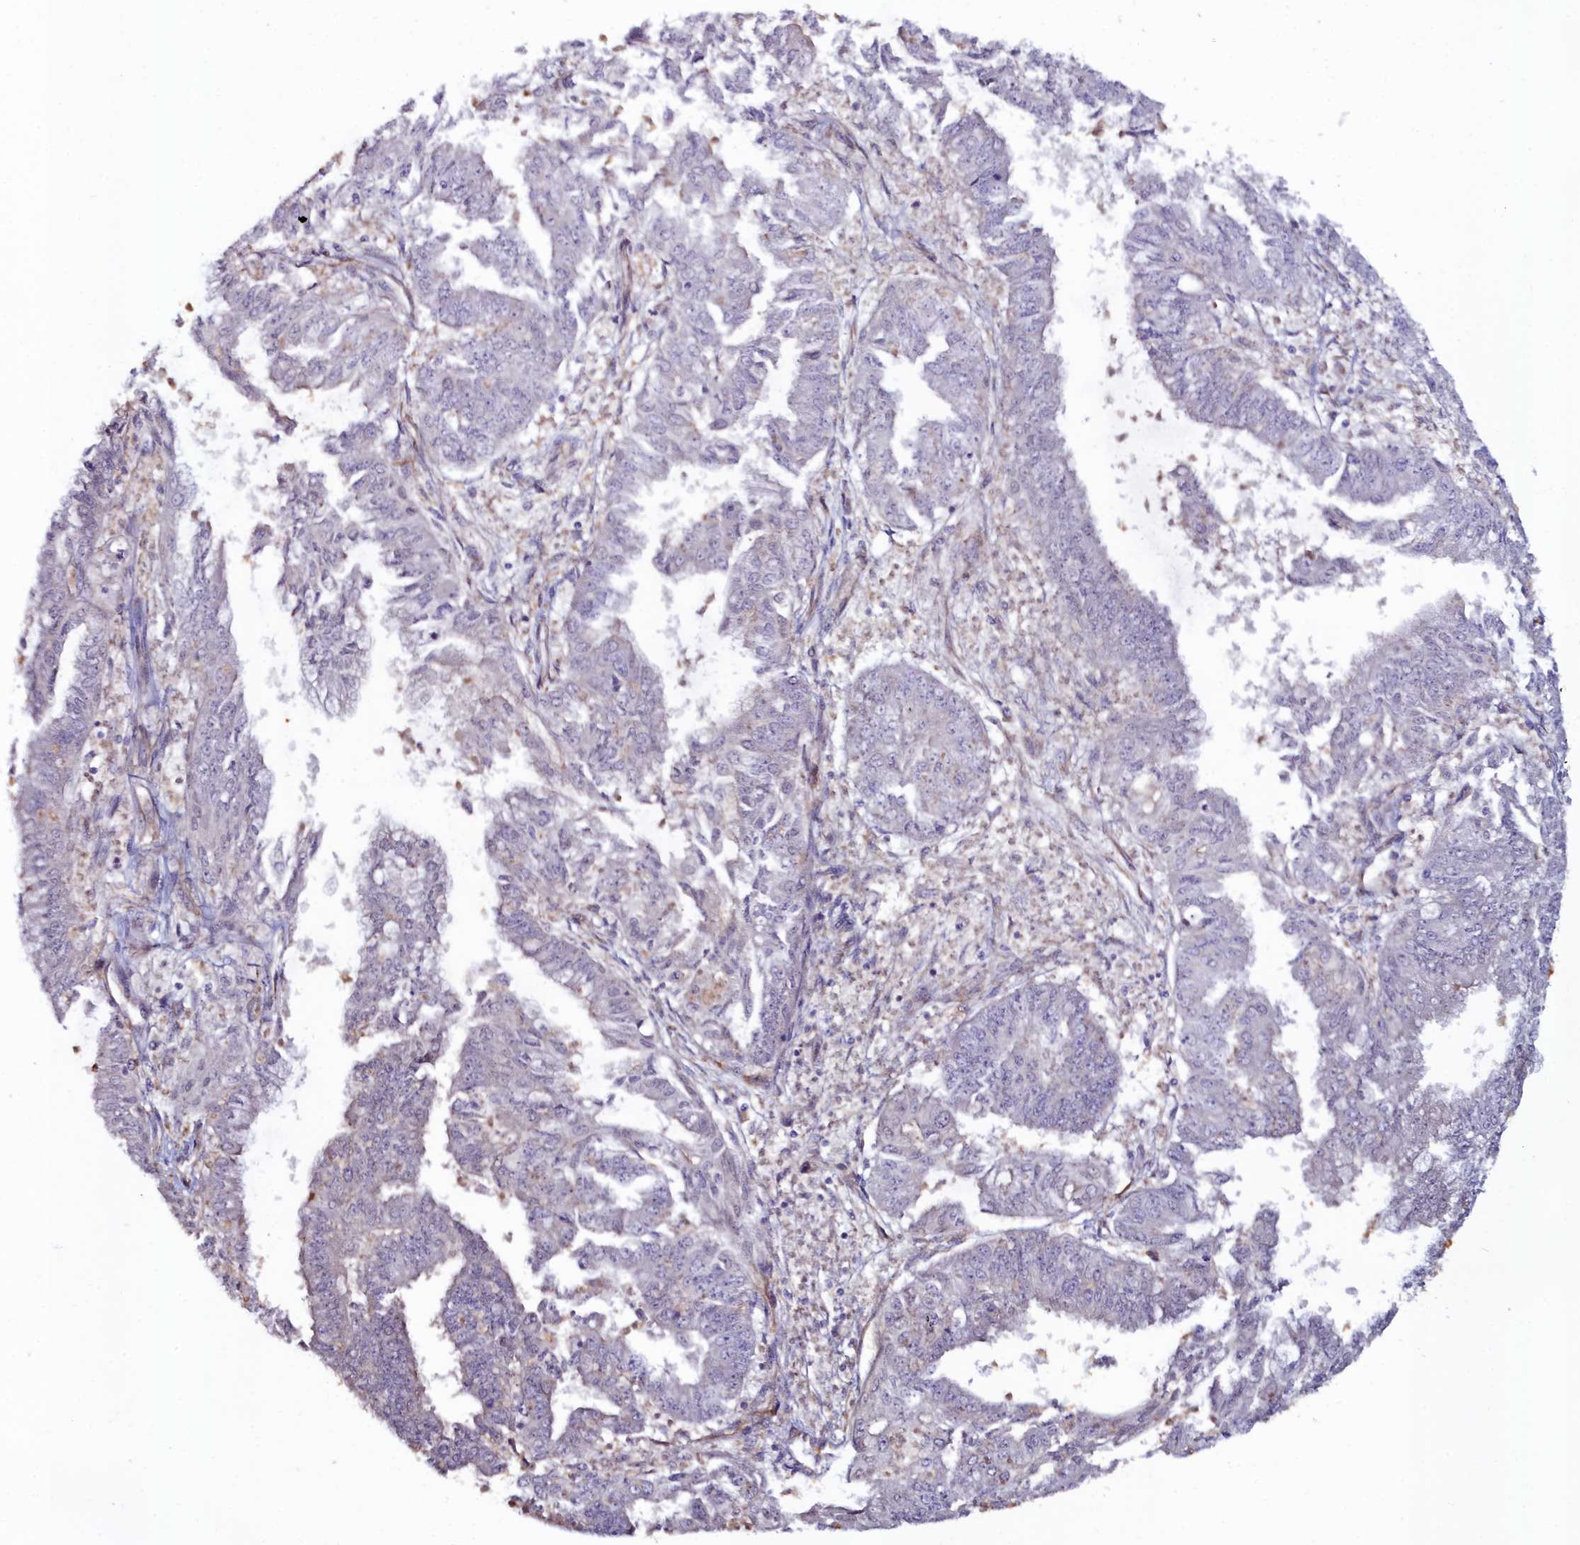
{"staining": {"intensity": "negative", "quantity": "none", "location": "none"}, "tissue": "endometrial cancer", "cell_type": "Tumor cells", "image_type": "cancer", "snomed": [{"axis": "morphology", "description": "Adenocarcinoma, NOS"}, {"axis": "topography", "description": "Endometrium"}], "caption": "Immunohistochemistry of human endometrial cancer reveals no expression in tumor cells.", "gene": "C4orf19", "patient": {"sex": "female", "age": 73}}